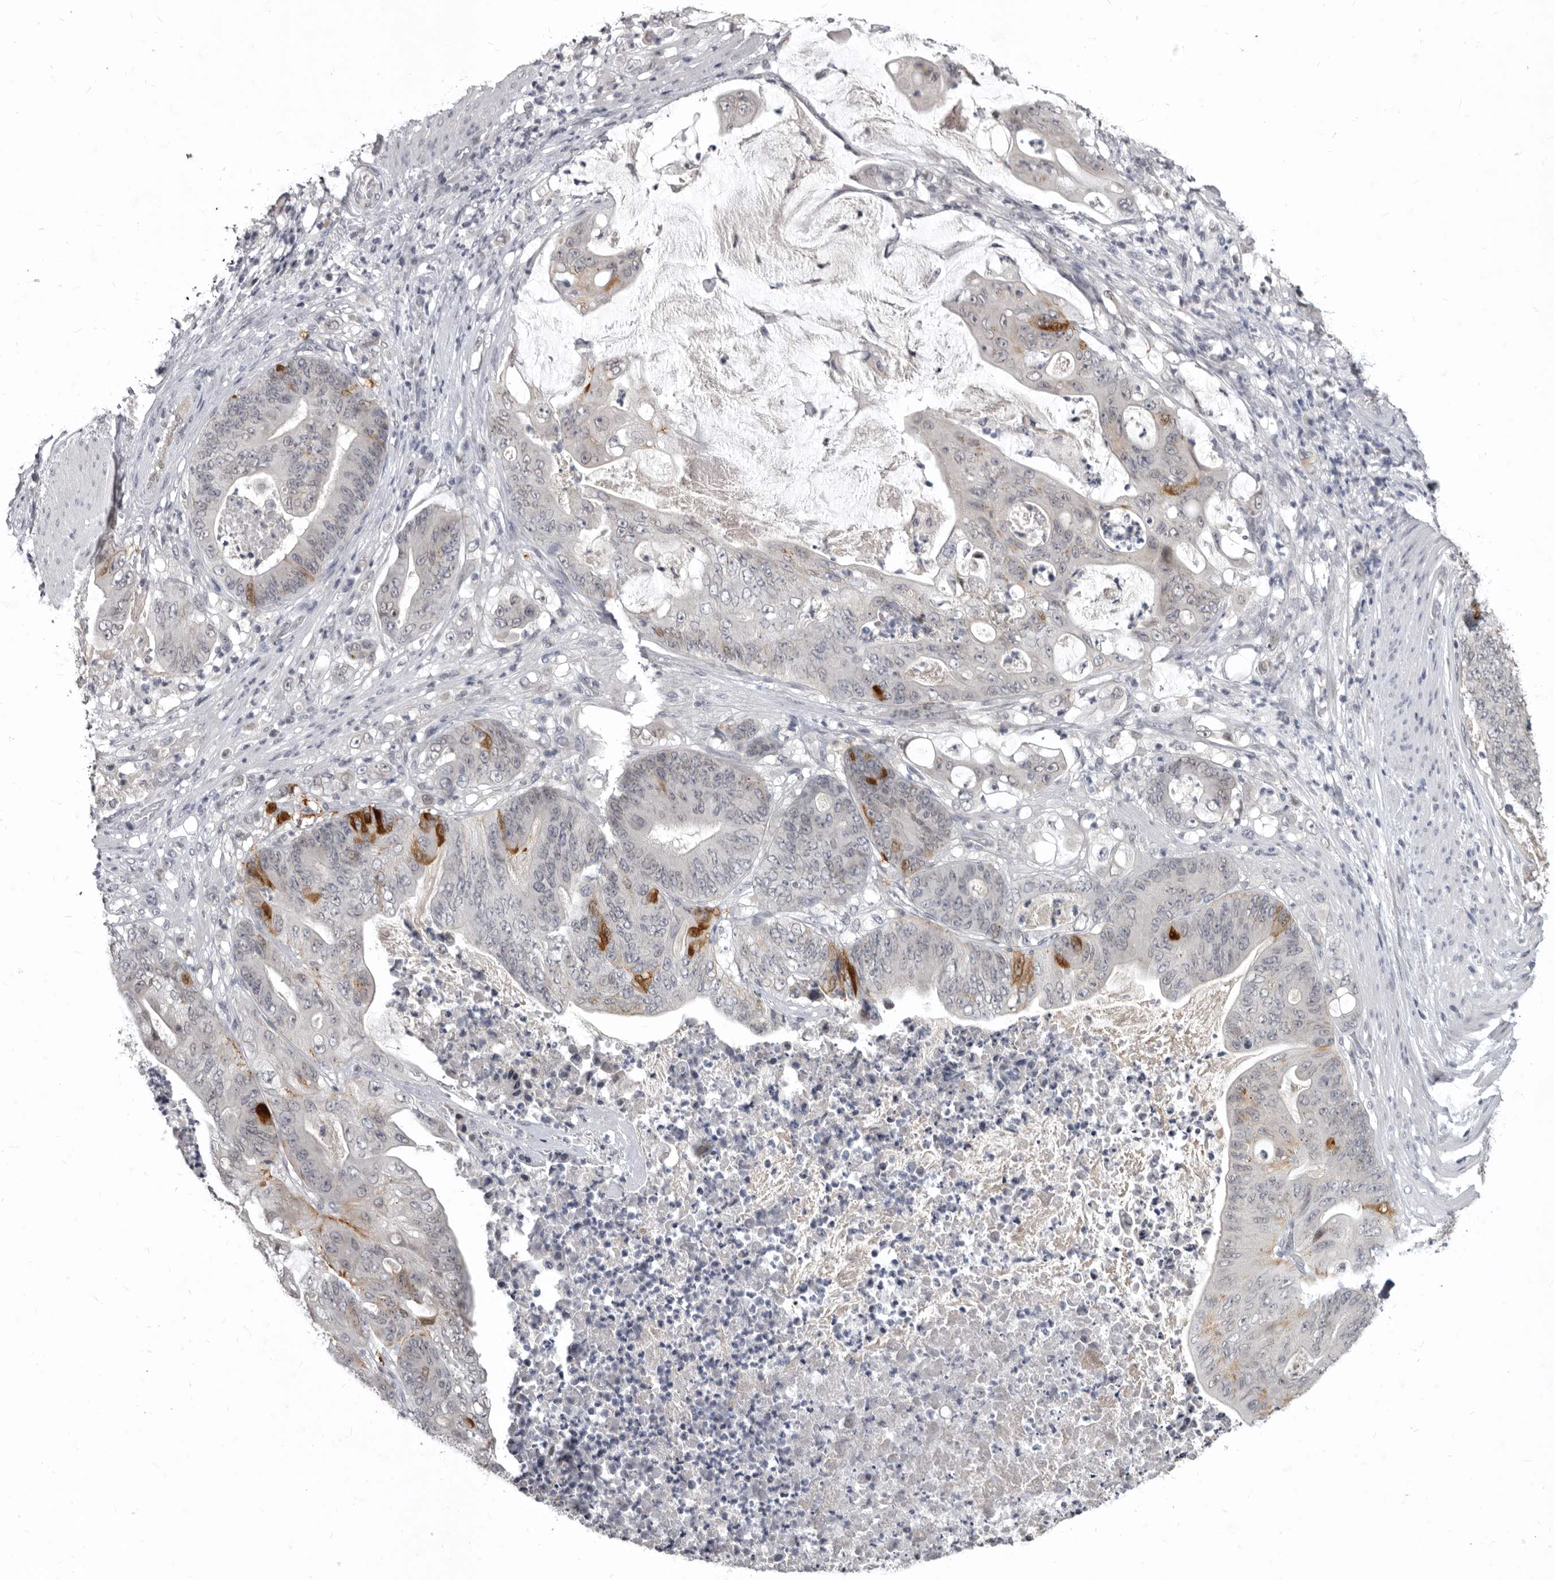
{"staining": {"intensity": "moderate", "quantity": "<25%", "location": "cytoplasmic/membranous"}, "tissue": "stomach cancer", "cell_type": "Tumor cells", "image_type": "cancer", "snomed": [{"axis": "morphology", "description": "Adenocarcinoma, NOS"}, {"axis": "topography", "description": "Stomach"}], "caption": "An image showing moderate cytoplasmic/membranous expression in about <25% of tumor cells in stomach cancer (adenocarcinoma), as visualized by brown immunohistochemical staining.", "gene": "SULT1E1", "patient": {"sex": "female", "age": 73}}